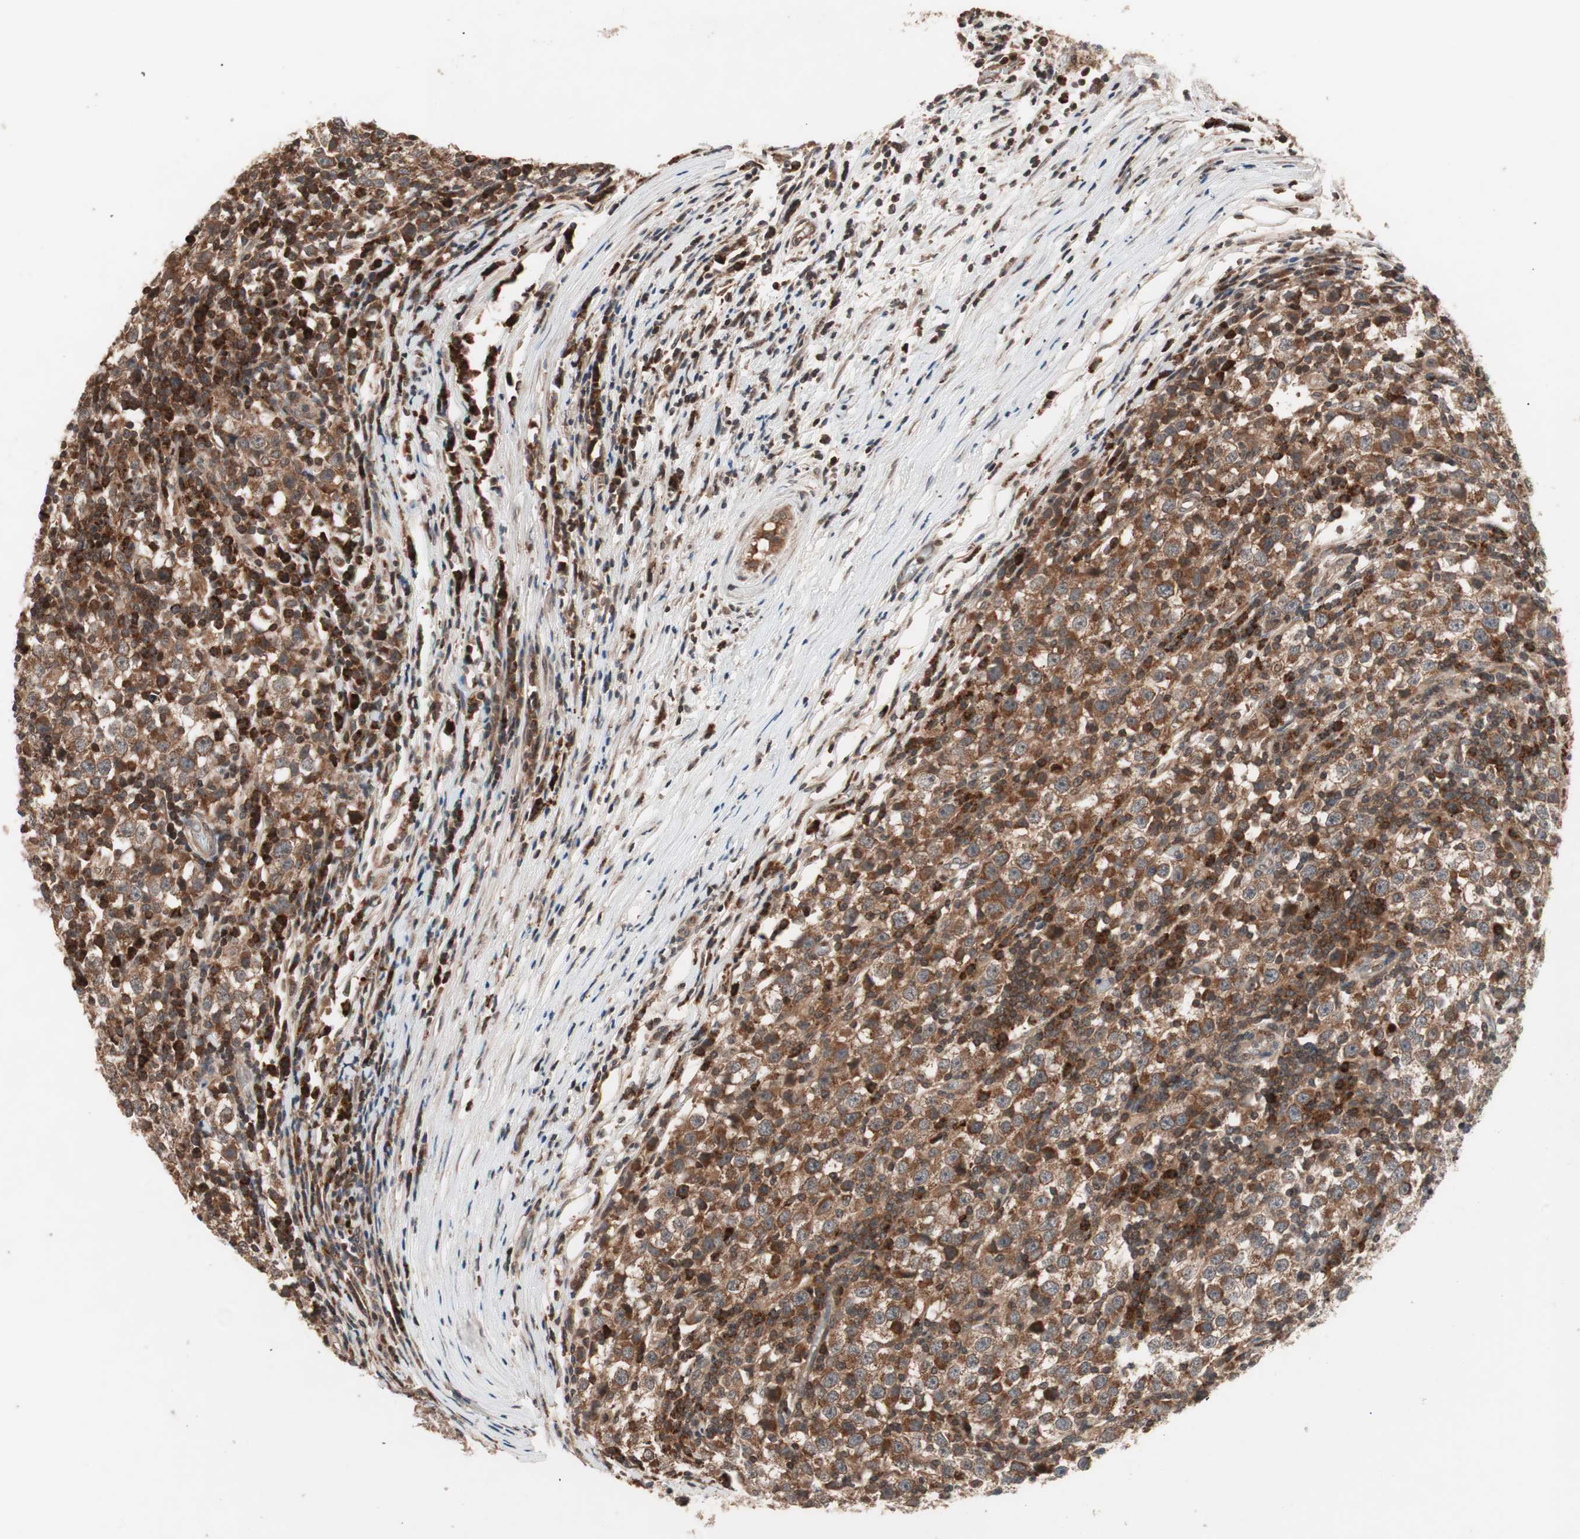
{"staining": {"intensity": "strong", "quantity": ">75%", "location": "cytoplasmic/membranous"}, "tissue": "testis cancer", "cell_type": "Tumor cells", "image_type": "cancer", "snomed": [{"axis": "morphology", "description": "Seminoma, NOS"}, {"axis": "topography", "description": "Testis"}], "caption": "Immunohistochemistry micrograph of testis cancer stained for a protein (brown), which demonstrates high levels of strong cytoplasmic/membranous staining in about >75% of tumor cells.", "gene": "NF2", "patient": {"sex": "male", "age": 65}}